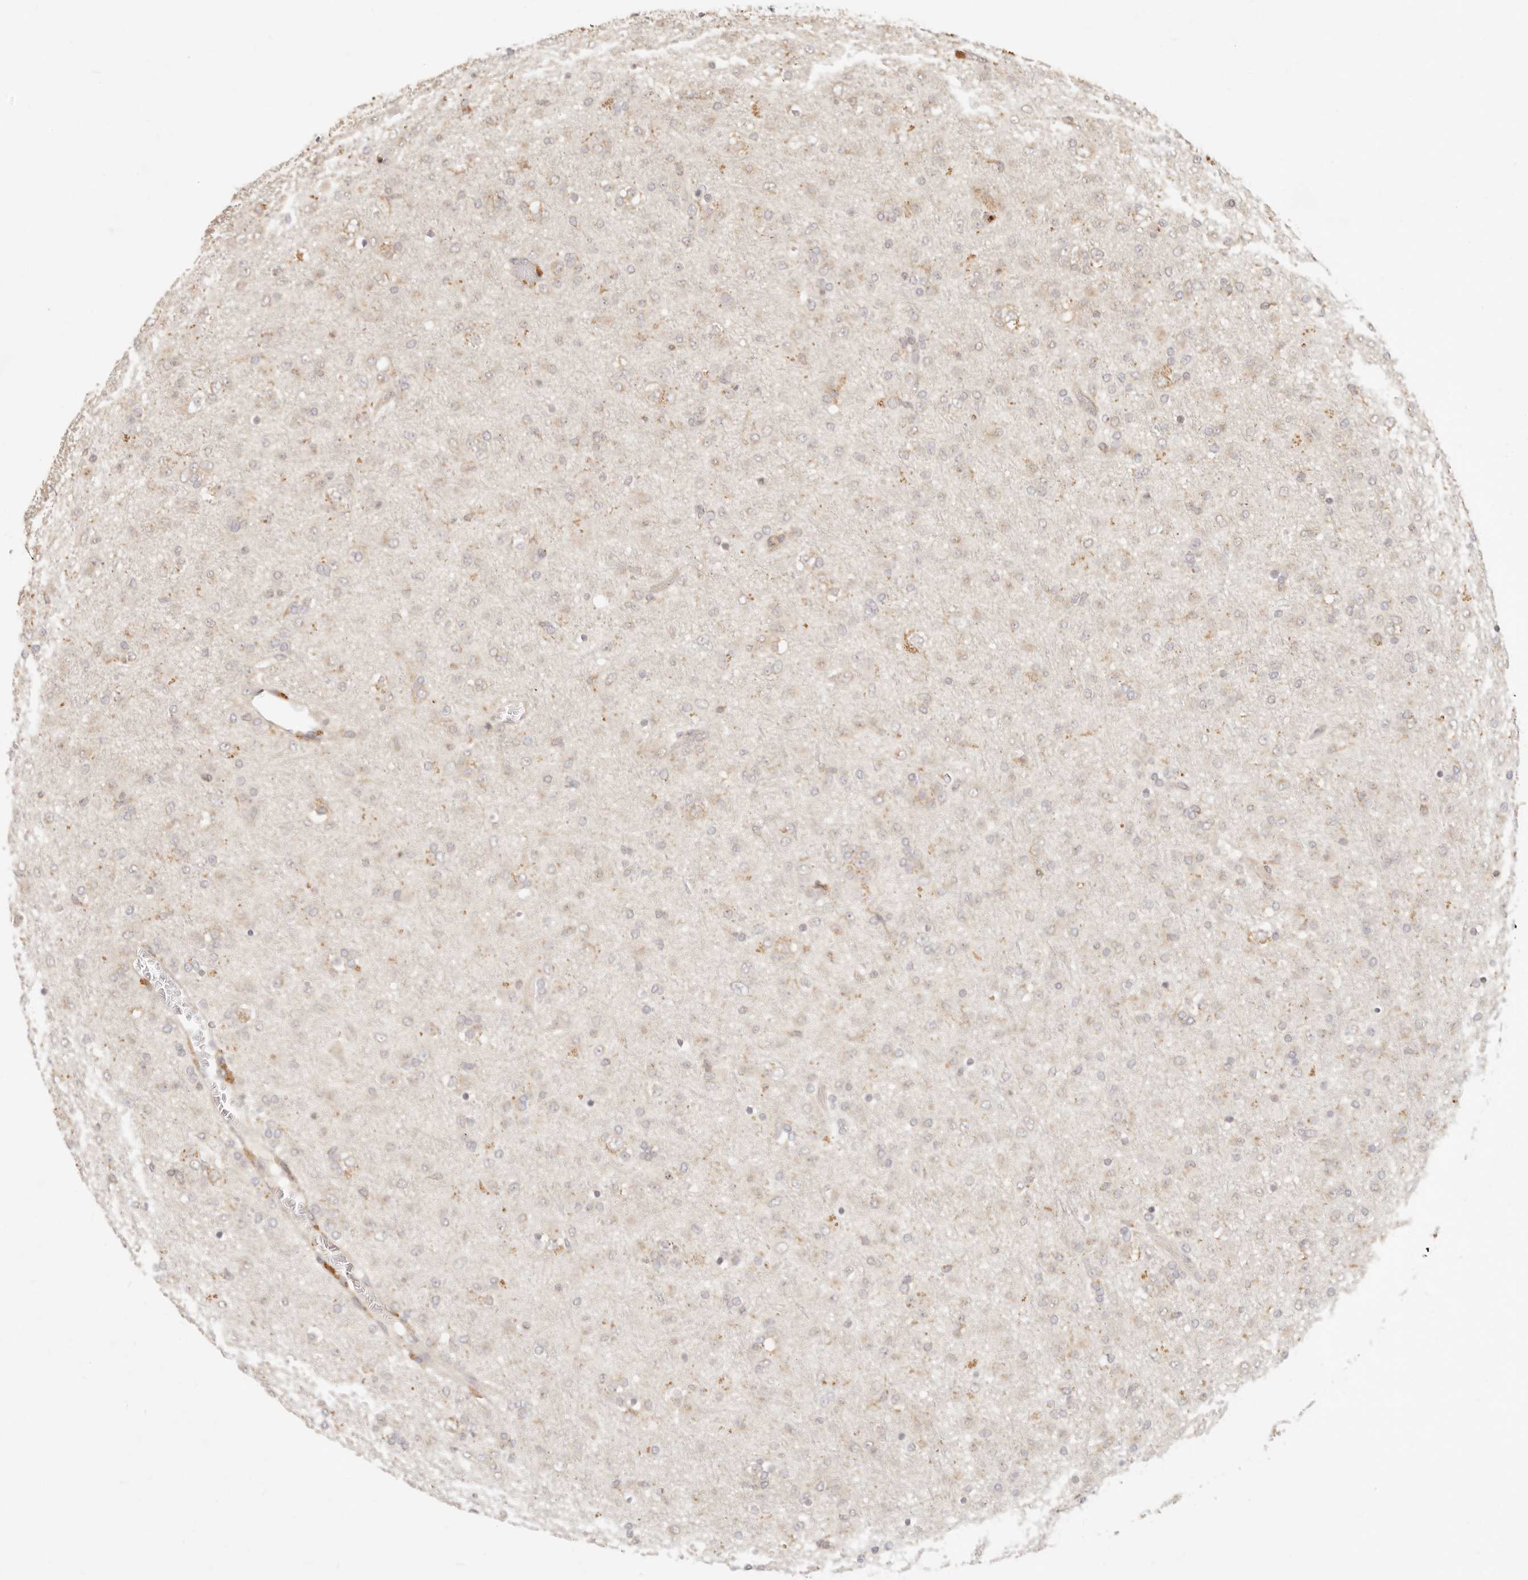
{"staining": {"intensity": "weak", "quantity": "<25%", "location": "cytoplasmic/membranous"}, "tissue": "glioma", "cell_type": "Tumor cells", "image_type": "cancer", "snomed": [{"axis": "morphology", "description": "Glioma, malignant, Low grade"}, {"axis": "topography", "description": "Brain"}], "caption": "Immunohistochemistry micrograph of neoplastic tissue: glioma stained with DAB reveals no significant protein staining in tumor cells. The staining was performed using DAB to visualize the protein expression in brown, while the nuclei were stained in blue with hematoxylin (Magnification: 20x).", "gene": "TIMM17A", "patient": {"sex": "male", "age": 65}}